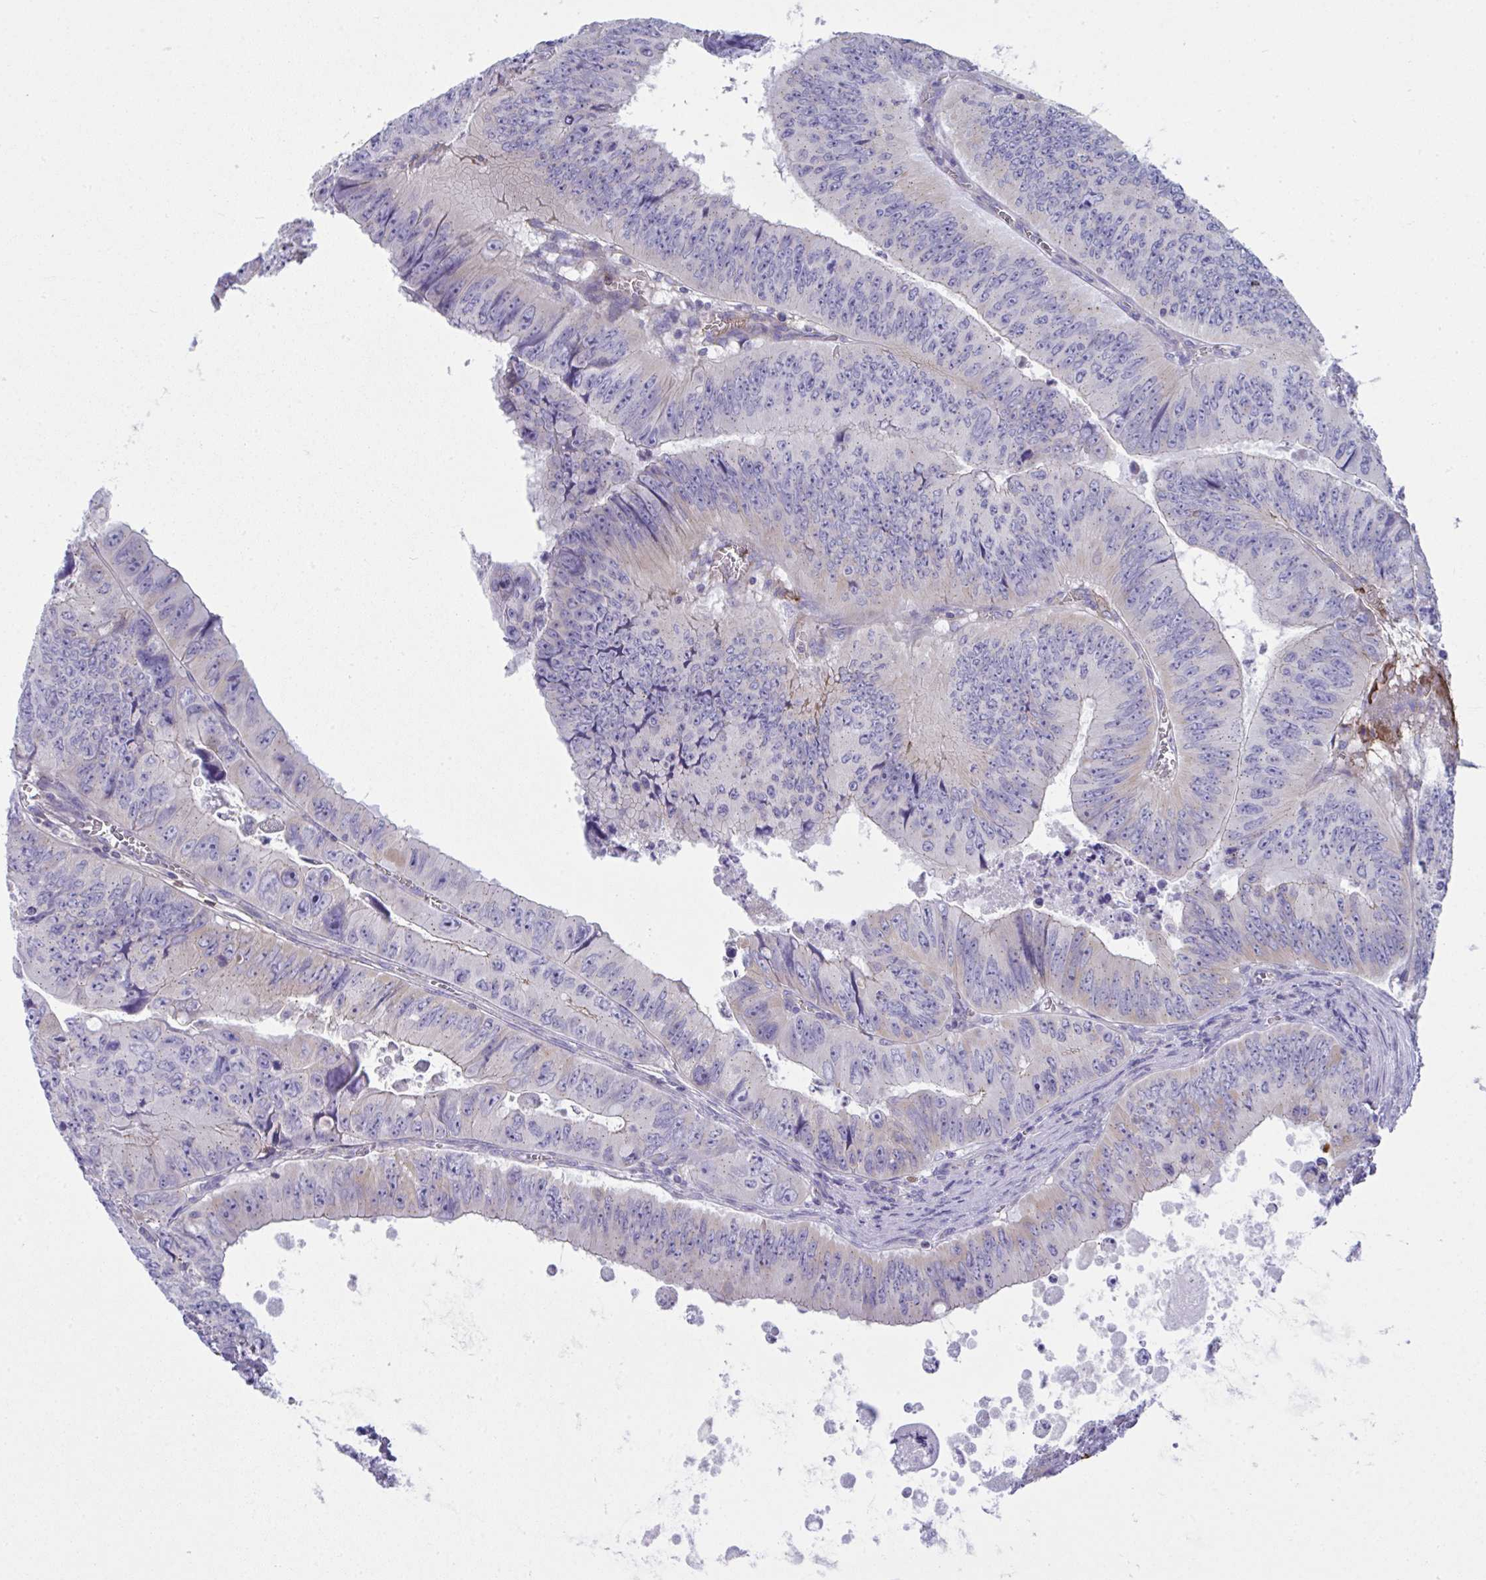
{"staining": {"intensity": "weak", "quantity": "<25%", "location": "cytoplasmic/membranous"}, "tissue": "colorectal cancer", "cell_type": "Tumor cells", "image_type": "cancer", "snomed": [{"axis": "morphology", "description": "Adenocarcinoma, NOS"}, {"axis": "topography", "description": "Colon"}], "caption": "There is no significant expression in tumor cells of colorectal adenocarcinoma.", "gene": "PLA2G12B", "patient": {"sex": "female", "age": 84}}